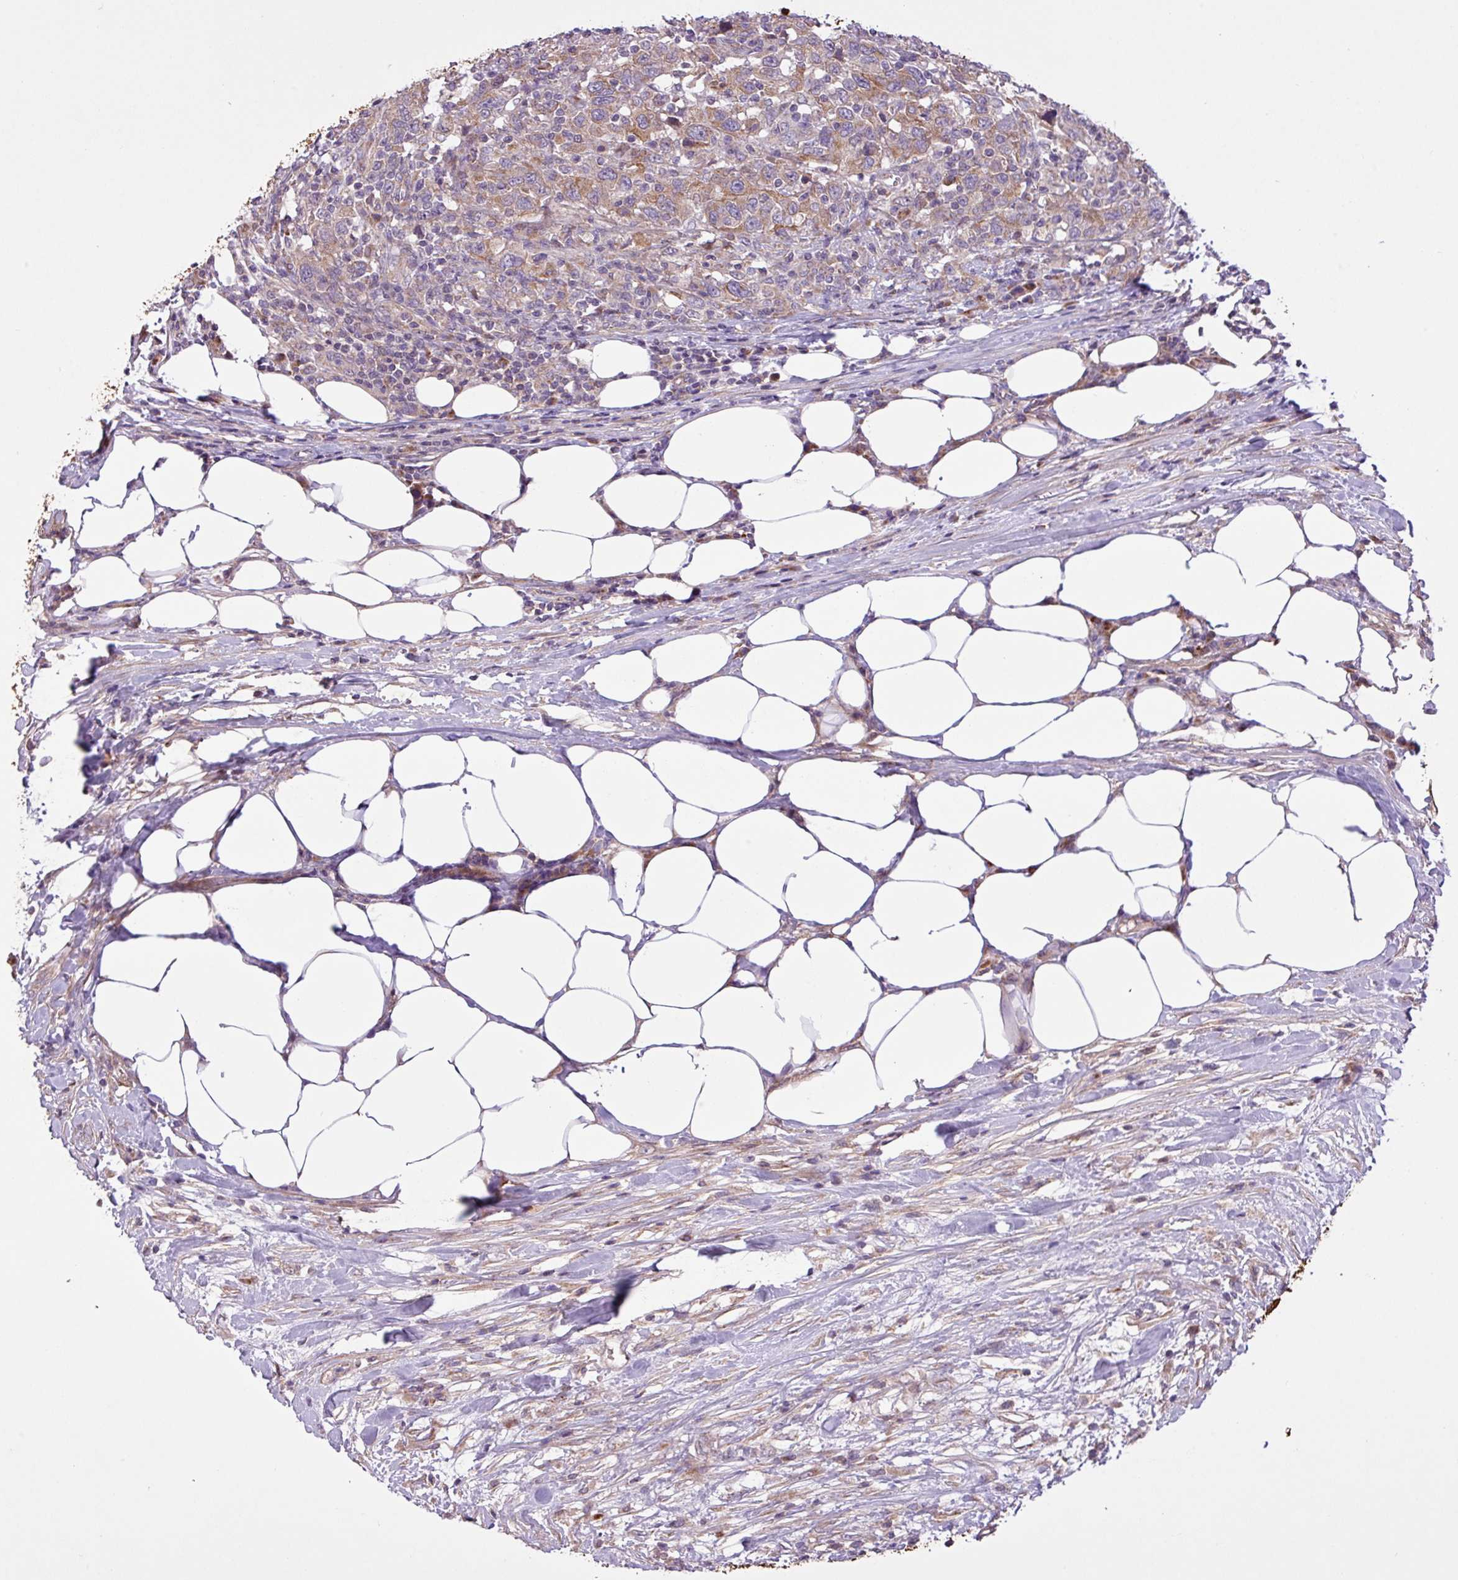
{"staining": {"intensity": "moderate", "quantity": ">75%", "location": "cytoplasmic/membranous"}, "tissue": "urothelial cancer", "cell_type": "Tumor cells", "image_type": "cancer", "snomed": [{"axis": "morphology", "description": "Urothelial carcinoma, High grade"}, {"axis": "topography", "description": "Urinary bladder"}], "caption": "Approximately >75% of tumor cells in human urothelial carcinoma (high-grade) exhibit moderate cytoplasmic/membranous protein positivity as visualized by brown immunohistochemical staining.", "gene": "TIMM10B", "patient": {"sex": "male", "age": 61}}